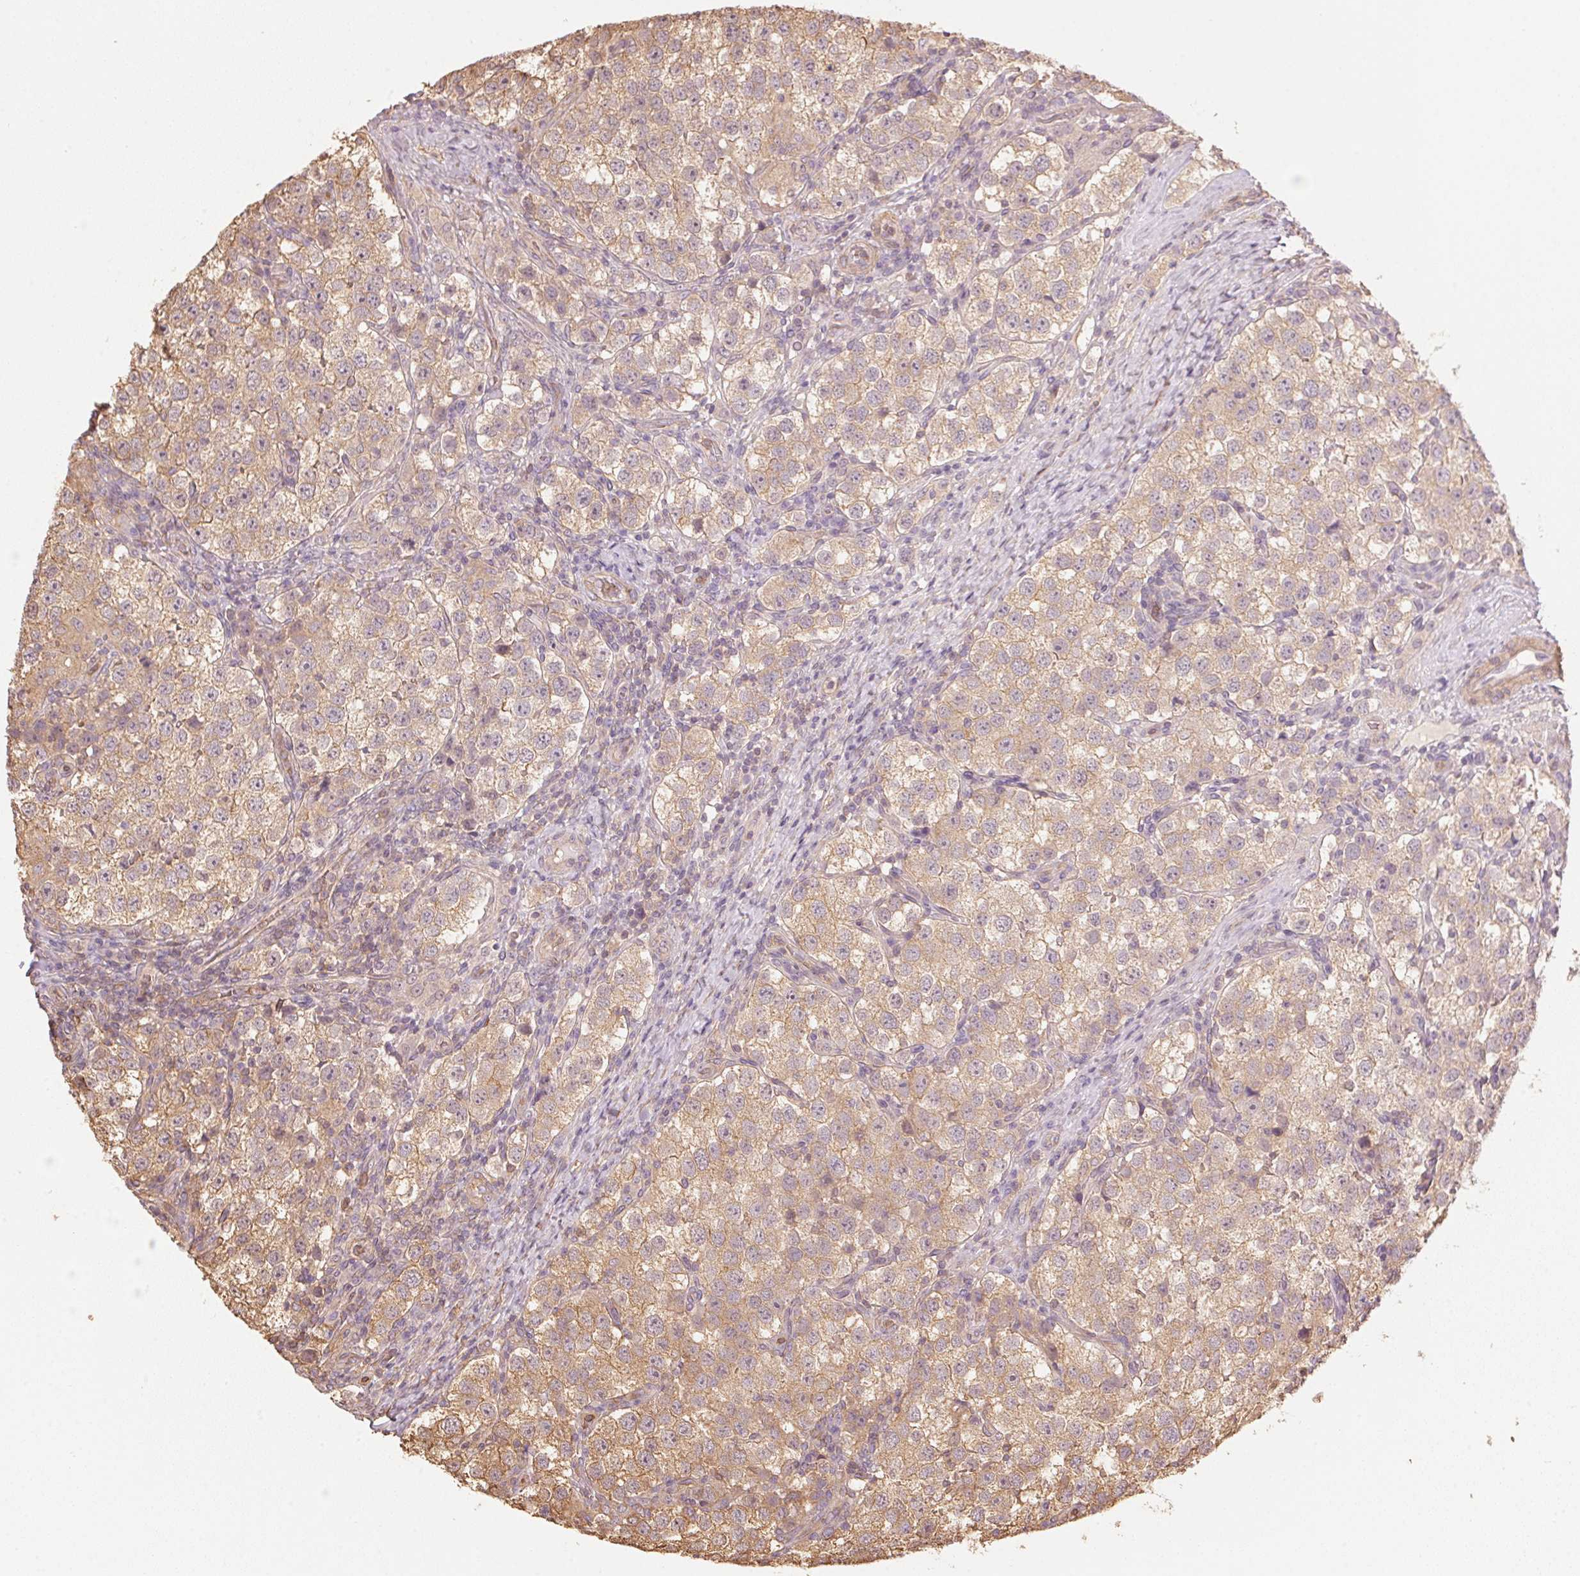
{"staining": {"intensity": "weak", "quantity": ">75%", "location": "cytoplasmic/membranous"}, "tissue": "testis cancer", "cell_type": "Tumor cells", "image_type": "cancer", "snomed": [{"axis": "morphology", "description": "Seminoma, NOS"}, {"axis": "topography", "description": "Testis"}], "caption": "About >75% of tumor cells in seminoma (testis) show weak cytoplasmic/membranous protein staining as visualized by brown immunohistochemical staining.", "gene": "QDPR", "patient": {"sex": "male", "age": 37}}